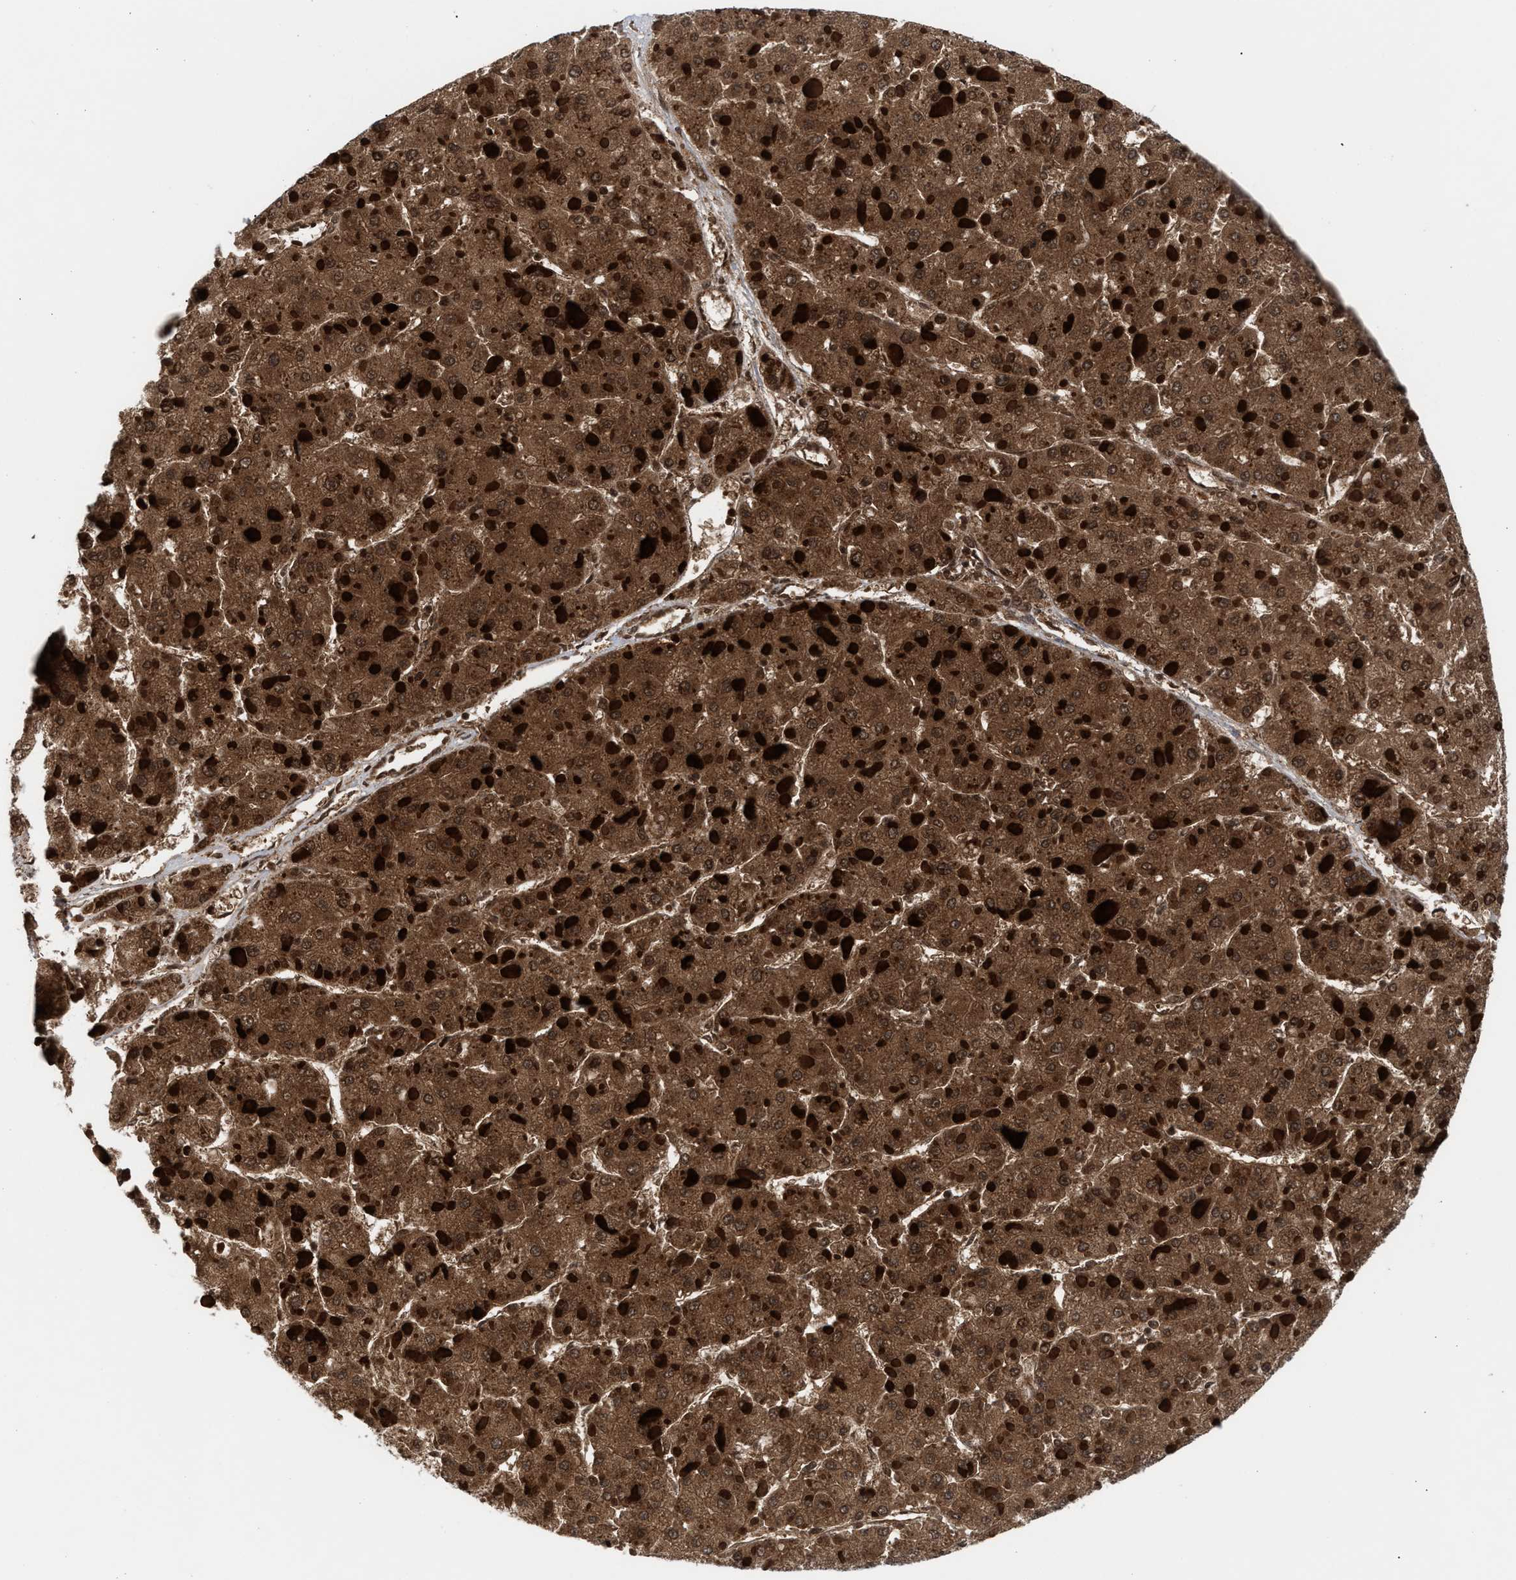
{"staining": {"intensity": "strong", "quantity": ">75%", "location": "cytoplasmic/membranous"}, "tissue": "liver cancer", "cell_type": "Tumor cells", "image_type": "cancer", "snomed": [{"axis": "morphology", "description": "Carcinoma, Hepatocellular, NOS"}, {"axis": "topography", "description": "Liver"}], "caption": "Hepatocellular carcinoma (liver) stained with immunohistochemistry shows strong cytoplasmic/membranous staining in about >75% of tumor cells. (brown staining indicates protein expression, while blue staining denotes nuclei).", "gene": "TP53I3", "patient": {"sex": "female", "age": 73}}